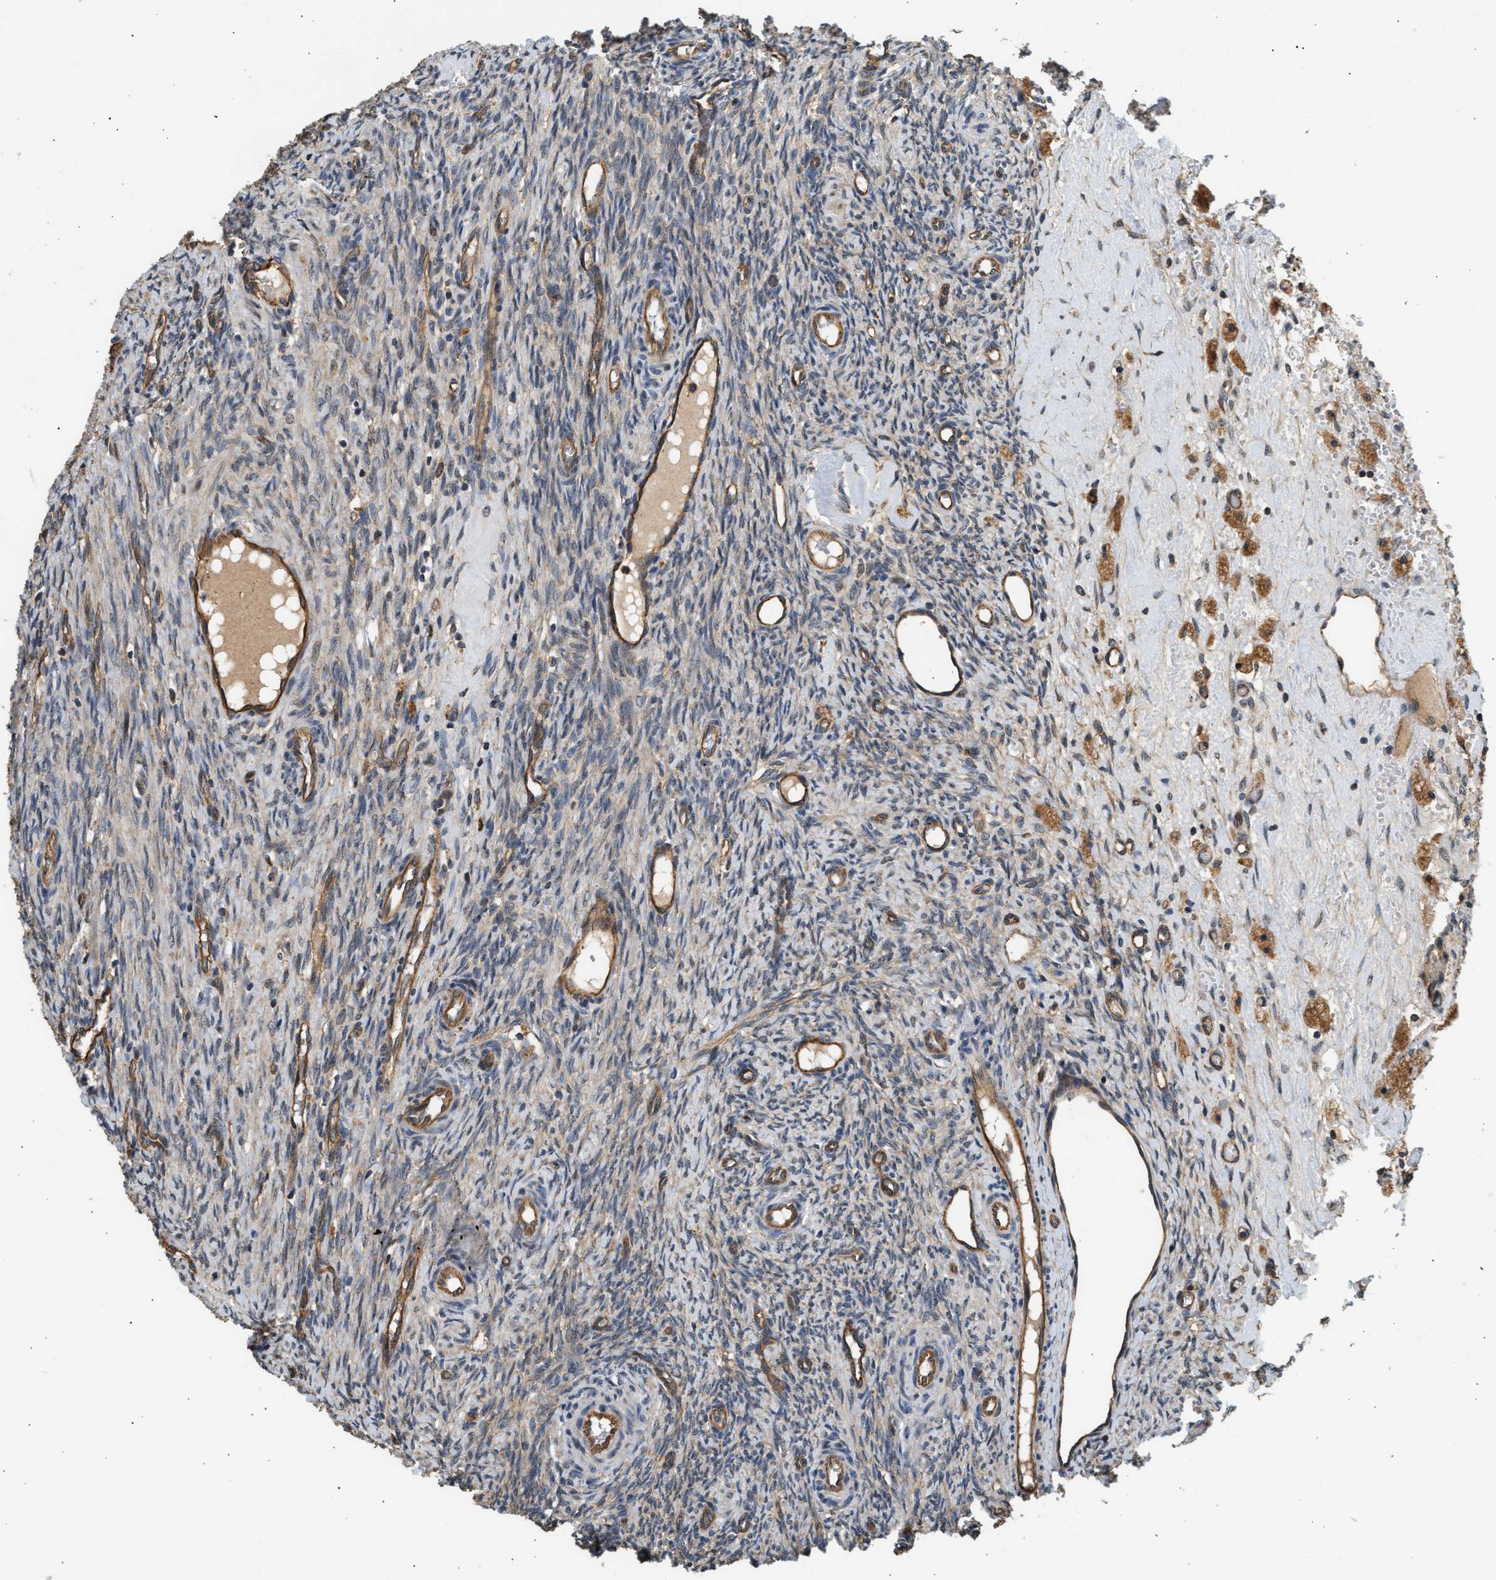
{"staining": {"intensity": "moderate", "quantity": ">75%", "location": "cytoplasmic/membranous"}, "tissue": "ovary", "cell_type": "Follicle cells", "image_type": "normal", "snomed": [{"axis": "morphology", "description": "Normal tissue, NOS"}, {"axis": "topography", "description": "Ovary"}], "caption": "Immunohistochemistry (IHC) of normal ovary exhibits medium levels of moderate cytoplasmic/membranous positivity in about >75% of follicle cells.", "gene": "DUSP14", "patient": {"sex": "female", "age": 41}}